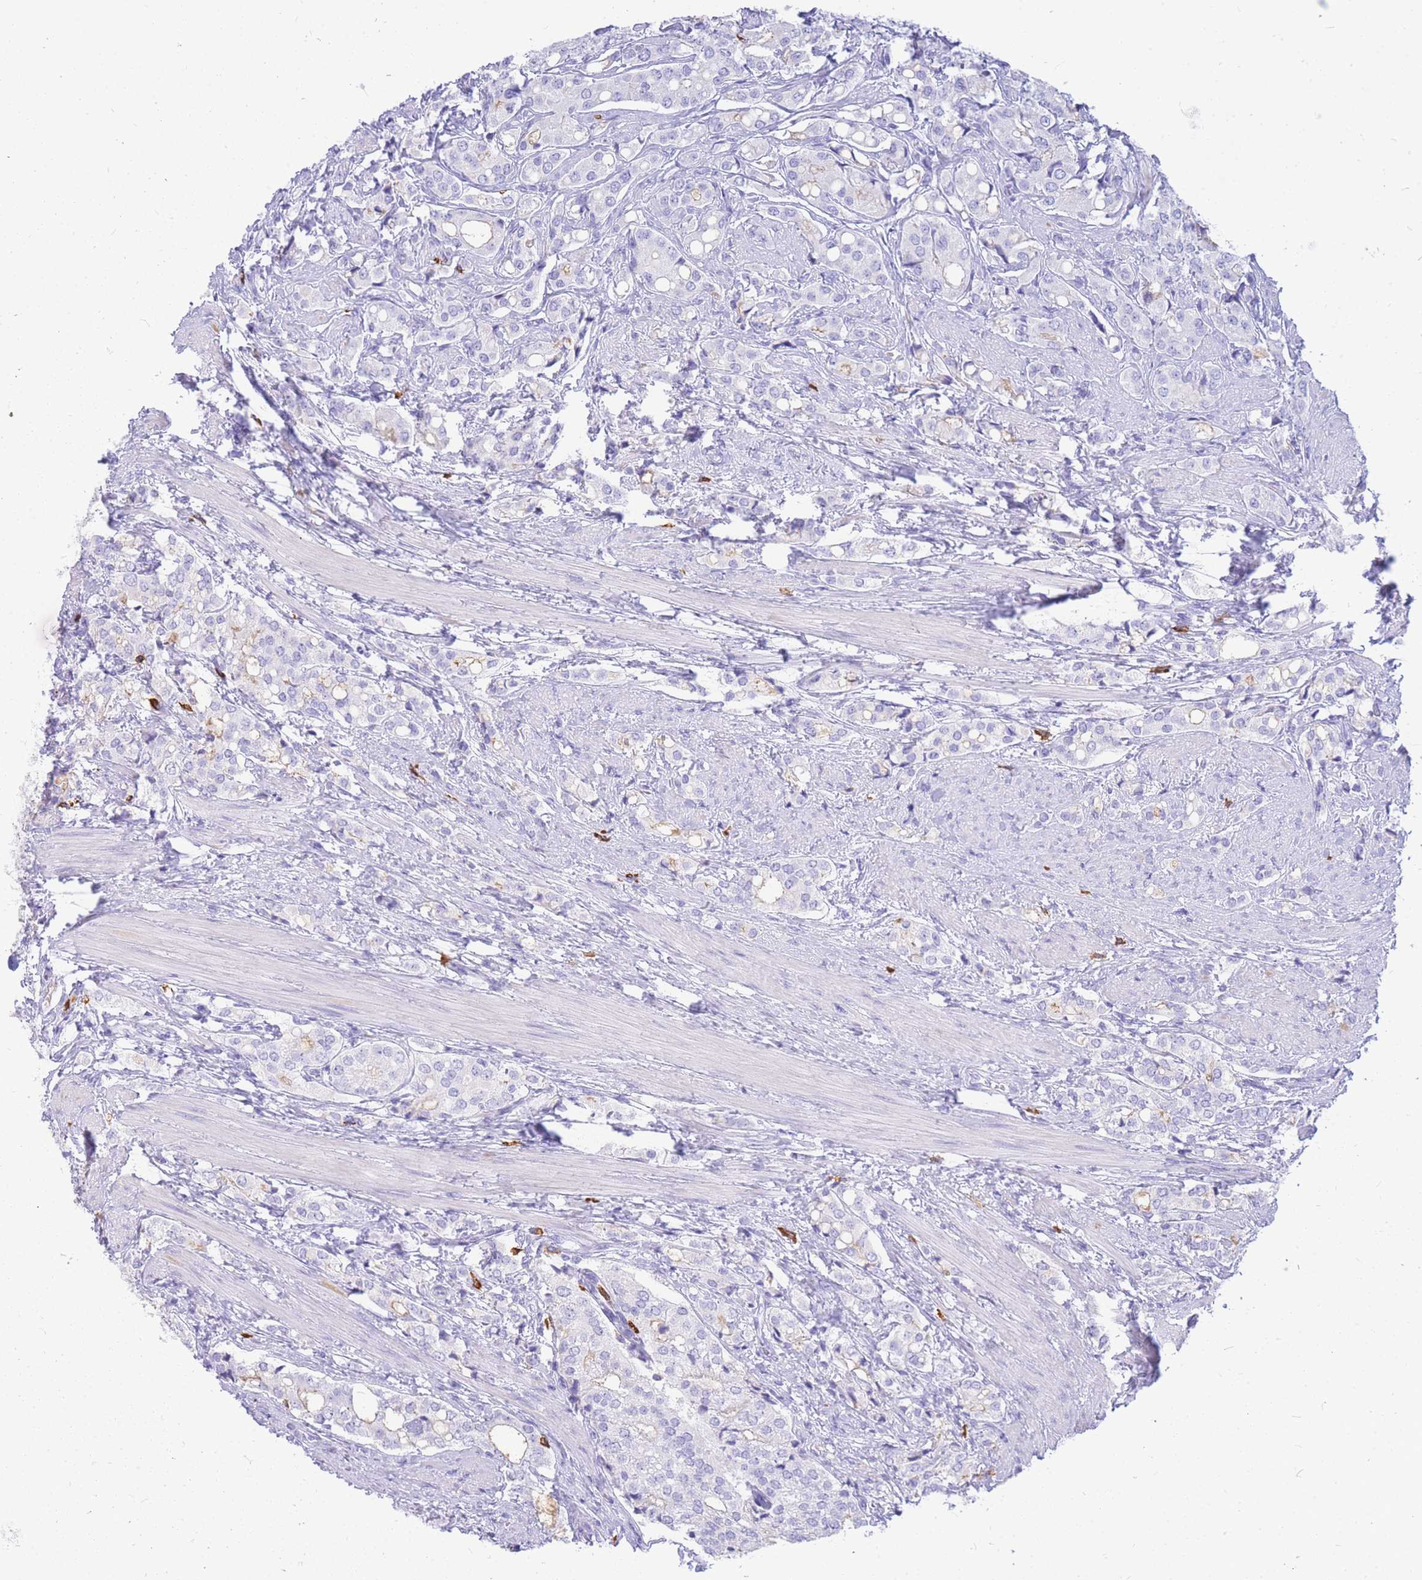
{"staining": {"intensity": "negative", "quantity": "none", "location": "none"}, "tissue": "prostate cancer", "cell_type": "Tumor cells", "image_type": "cancer", "snomed": [{"axis": "morphology", "description": "Adenocarcinoma, High grade"}, {"axis": "topography", "description": "Prostate"}], "caption": "High magnification brightfield microscopy of prostate high-grade adenocarcinoma stained with DAB (3,3'-diaminobenzidine) (brown) and counterstained with hematoxylin (blue): tumor cells show no significant staining.", "gene": "HERC1", "patient": {"sex": "male", "age": 71}}